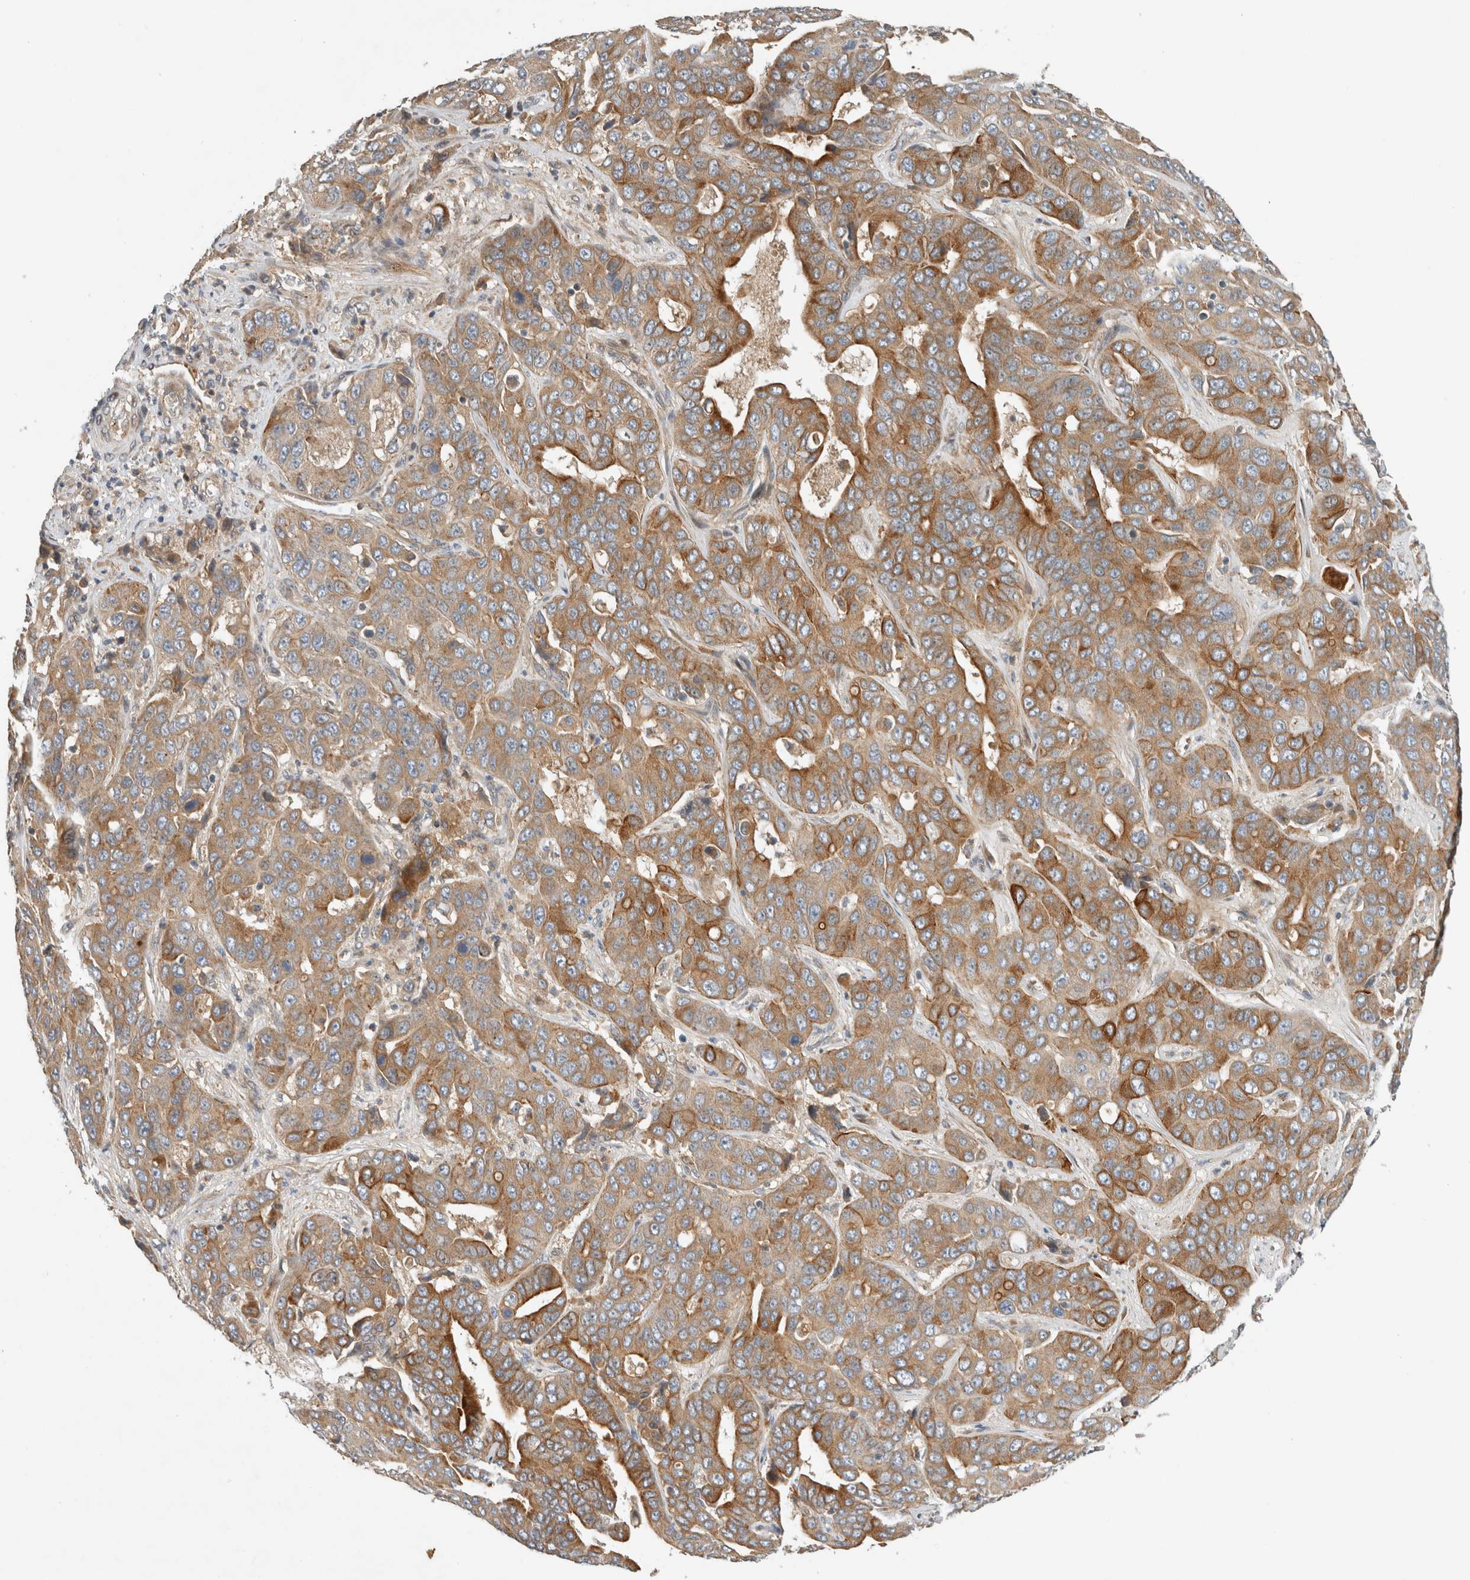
{"staining": {"intensity": "moderate", "quantity": ">75%", "location": "cytoplasmic/membranous"}, "tissue": "liver cancer", "cell_type": "Tumor cells", "image_type": "cancer", "snomed": [{"axis": "morphology", "description": "Cholangiocarcinoma"}, {"axis": "topography", "description": "Liver"}], "caption": "High-power microscopy captured an immunohistochemistry (IHC) histopathology image of cholangiocarcinoma (liver), revealing moderate cytoplasmic/membranous positivity in about >75% of tumor cells.", "gene": "ARMC9", "patient": {"sex": "female", "age": 52}}